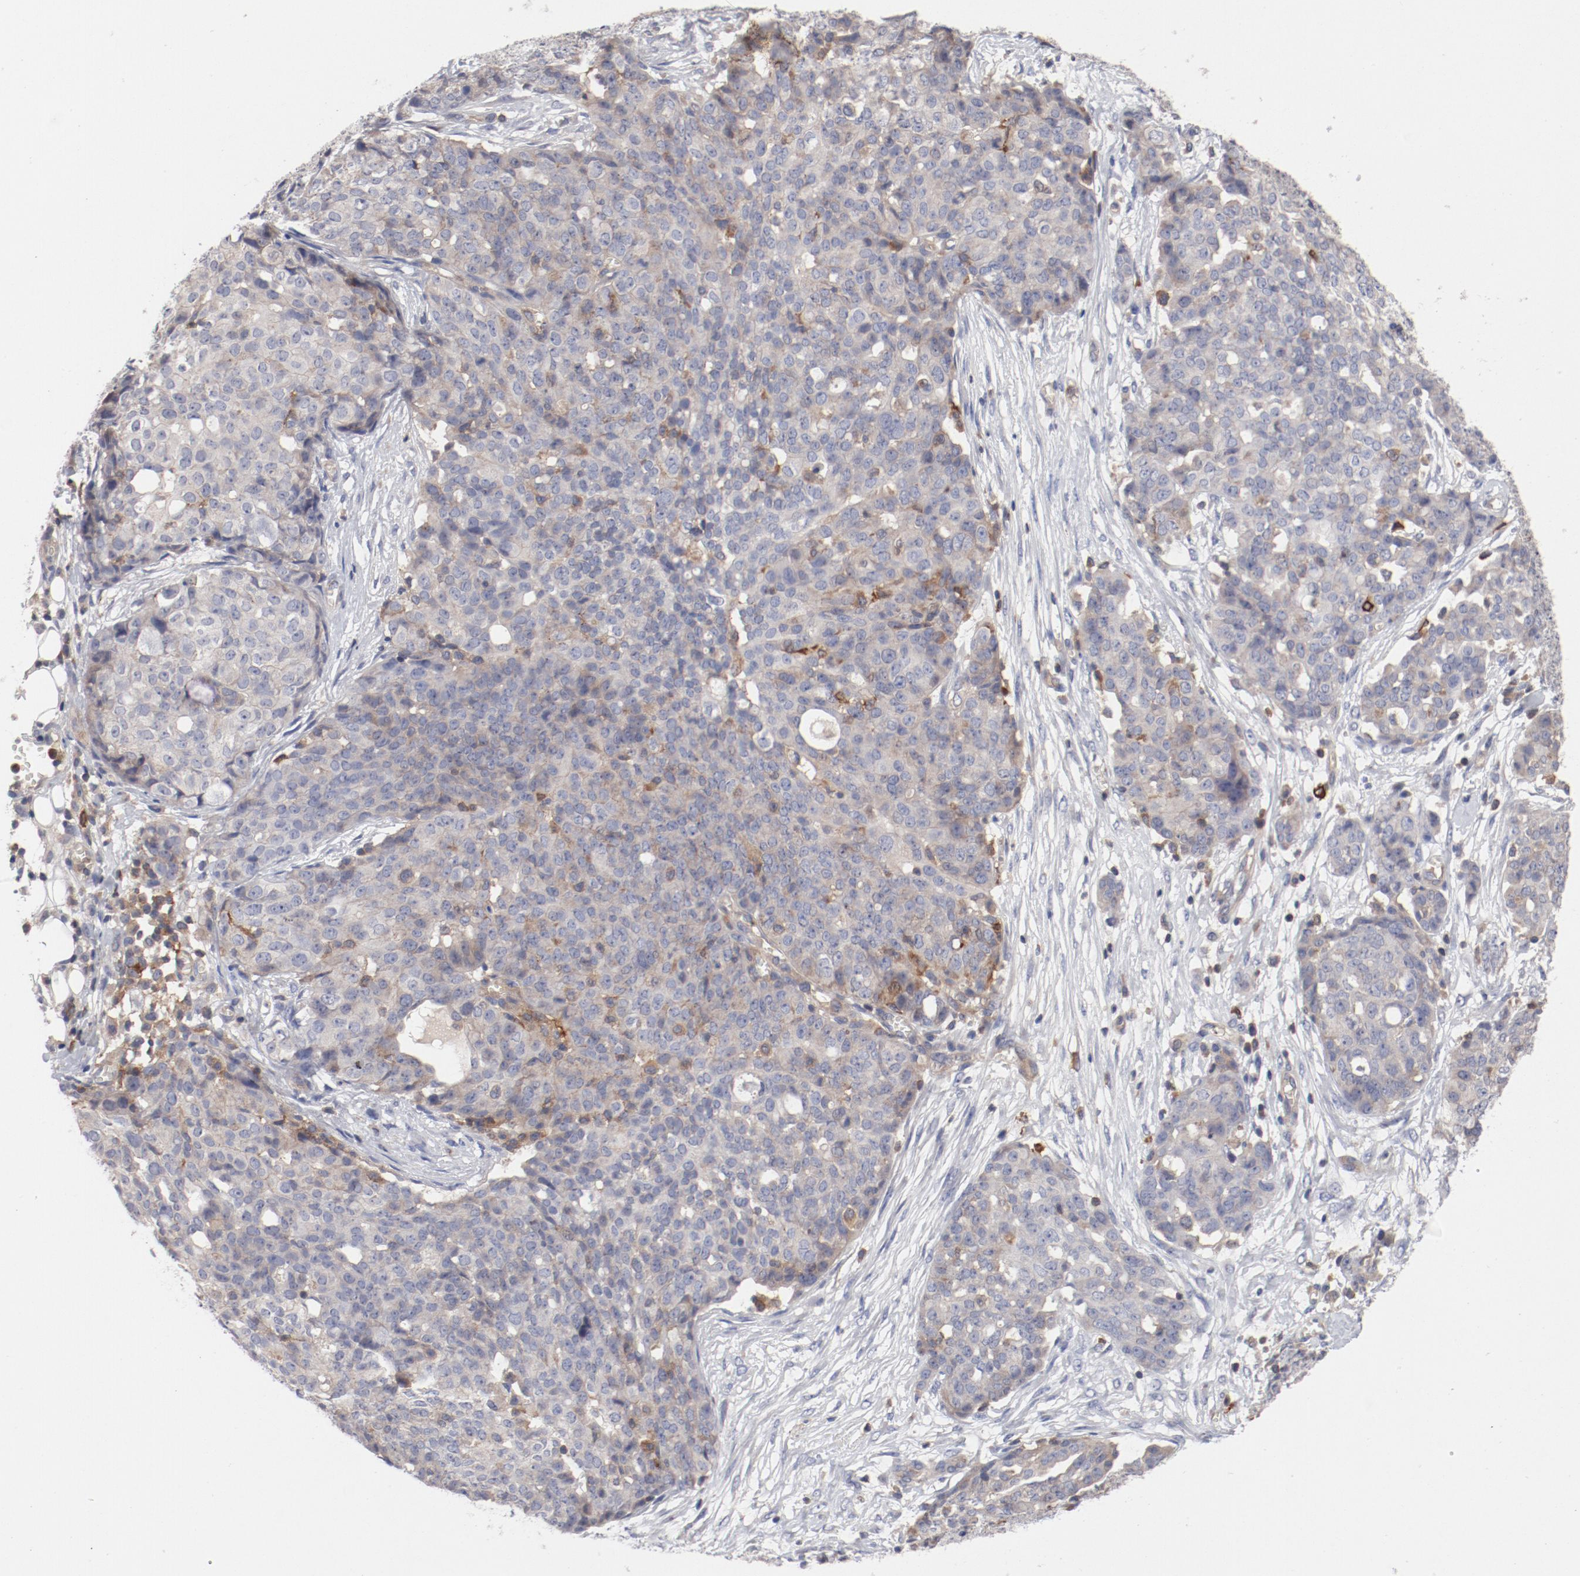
{"staining": {"intensity": "weak", "quantity": "25%-75%", "location": "cytoplasmic/membranous"}, "tissue": "ovarian cancer", "cell_type": "Tumor cells", "image_type": "cancer", "snomed": [{"axis": "morphology", "description": "Cystadenocarcinoma, serous, NOS"}, {"axis": "topography", "description": "Soft tissue"}, {"axis": "topography", "description": "Ovary"}], "caption": "Ovarian cancer (serous cystadenocarcinoma) stained with immunohistochemistry exhibits weak cytoplasmic/membranous staining in approximately 25%-75% of tumor cells. The protein of interest is shown in brown color, while the nuclei are stained blue.", "gene": "CBL", "patient": {"sex": "female", "age": 57}}